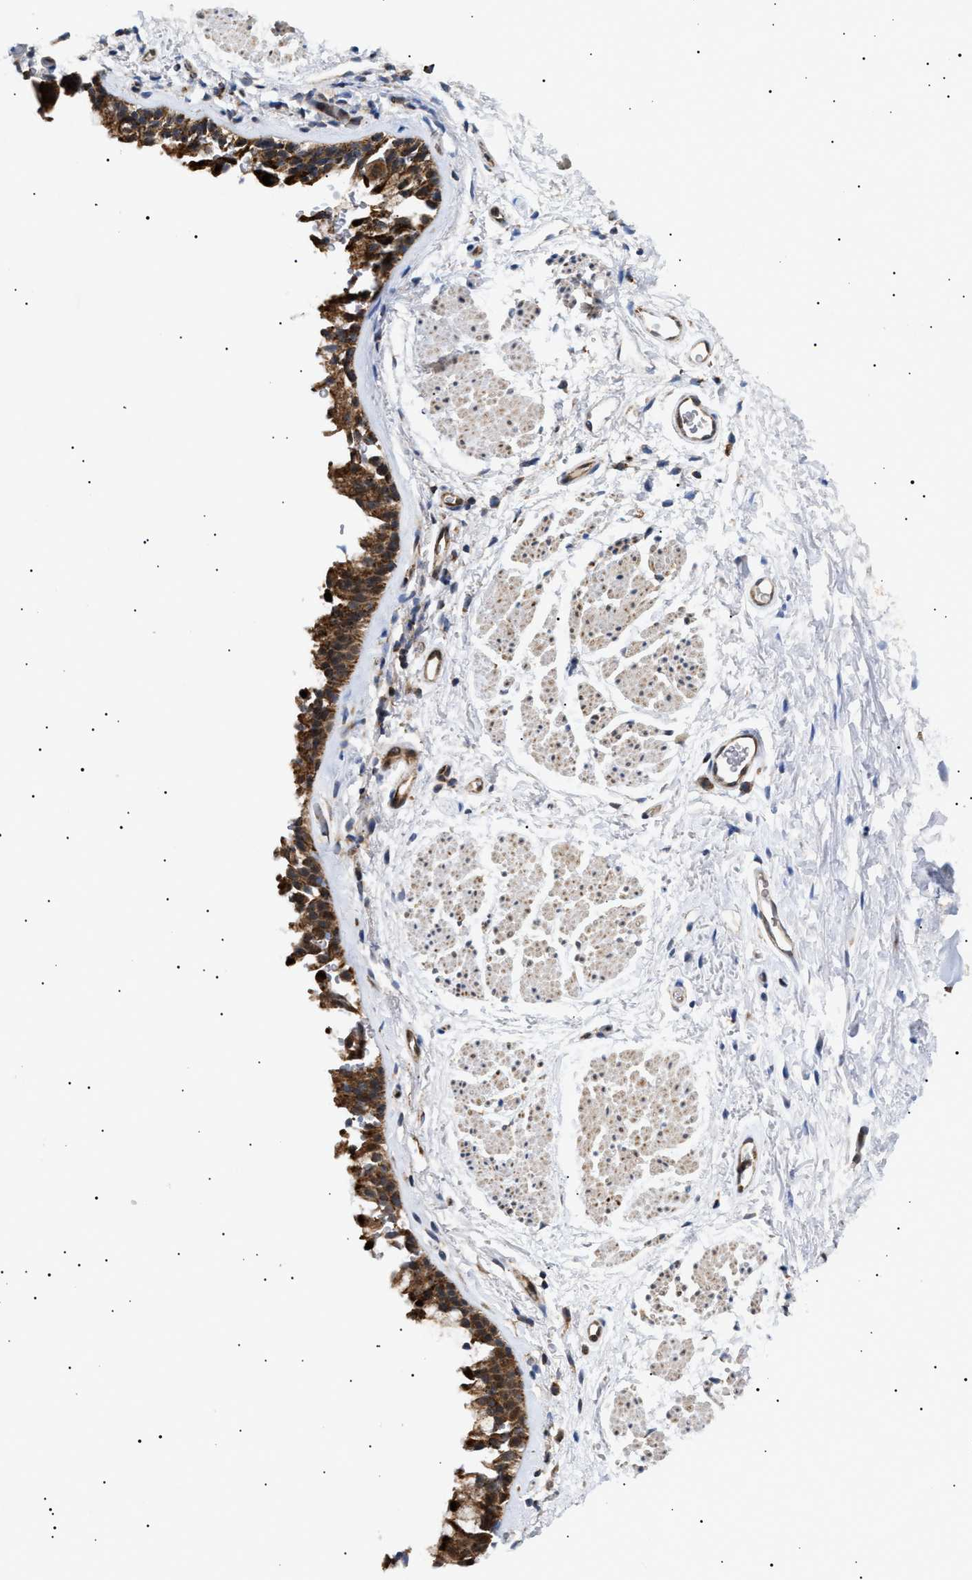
{"staining": {"intensity": "strong", "quantity": ">75%", "location": "cytoplasmic/membranous"}, "tissue": "bronchus", "cell_type": "Respiratory epithelial cells", "image_type": "normal", "snomed": [{"axis": "morphology", "description": "Normal tissue, NOS"}, {"axis": "topography", "description": "Cartilage tissue"}, {"axis": "topography", "description": "Bronchus"}], "caption": "DAB (3,3'-diaminobenzidine) immunohistochemical staining of unremarkable bronchus exhibits strong cytoplasmic/membranous protein staining in approximately >75% of respiratory epithelial cells.", "gene": "SIRT5", "patient": {"sex": "female", "age": 53}}